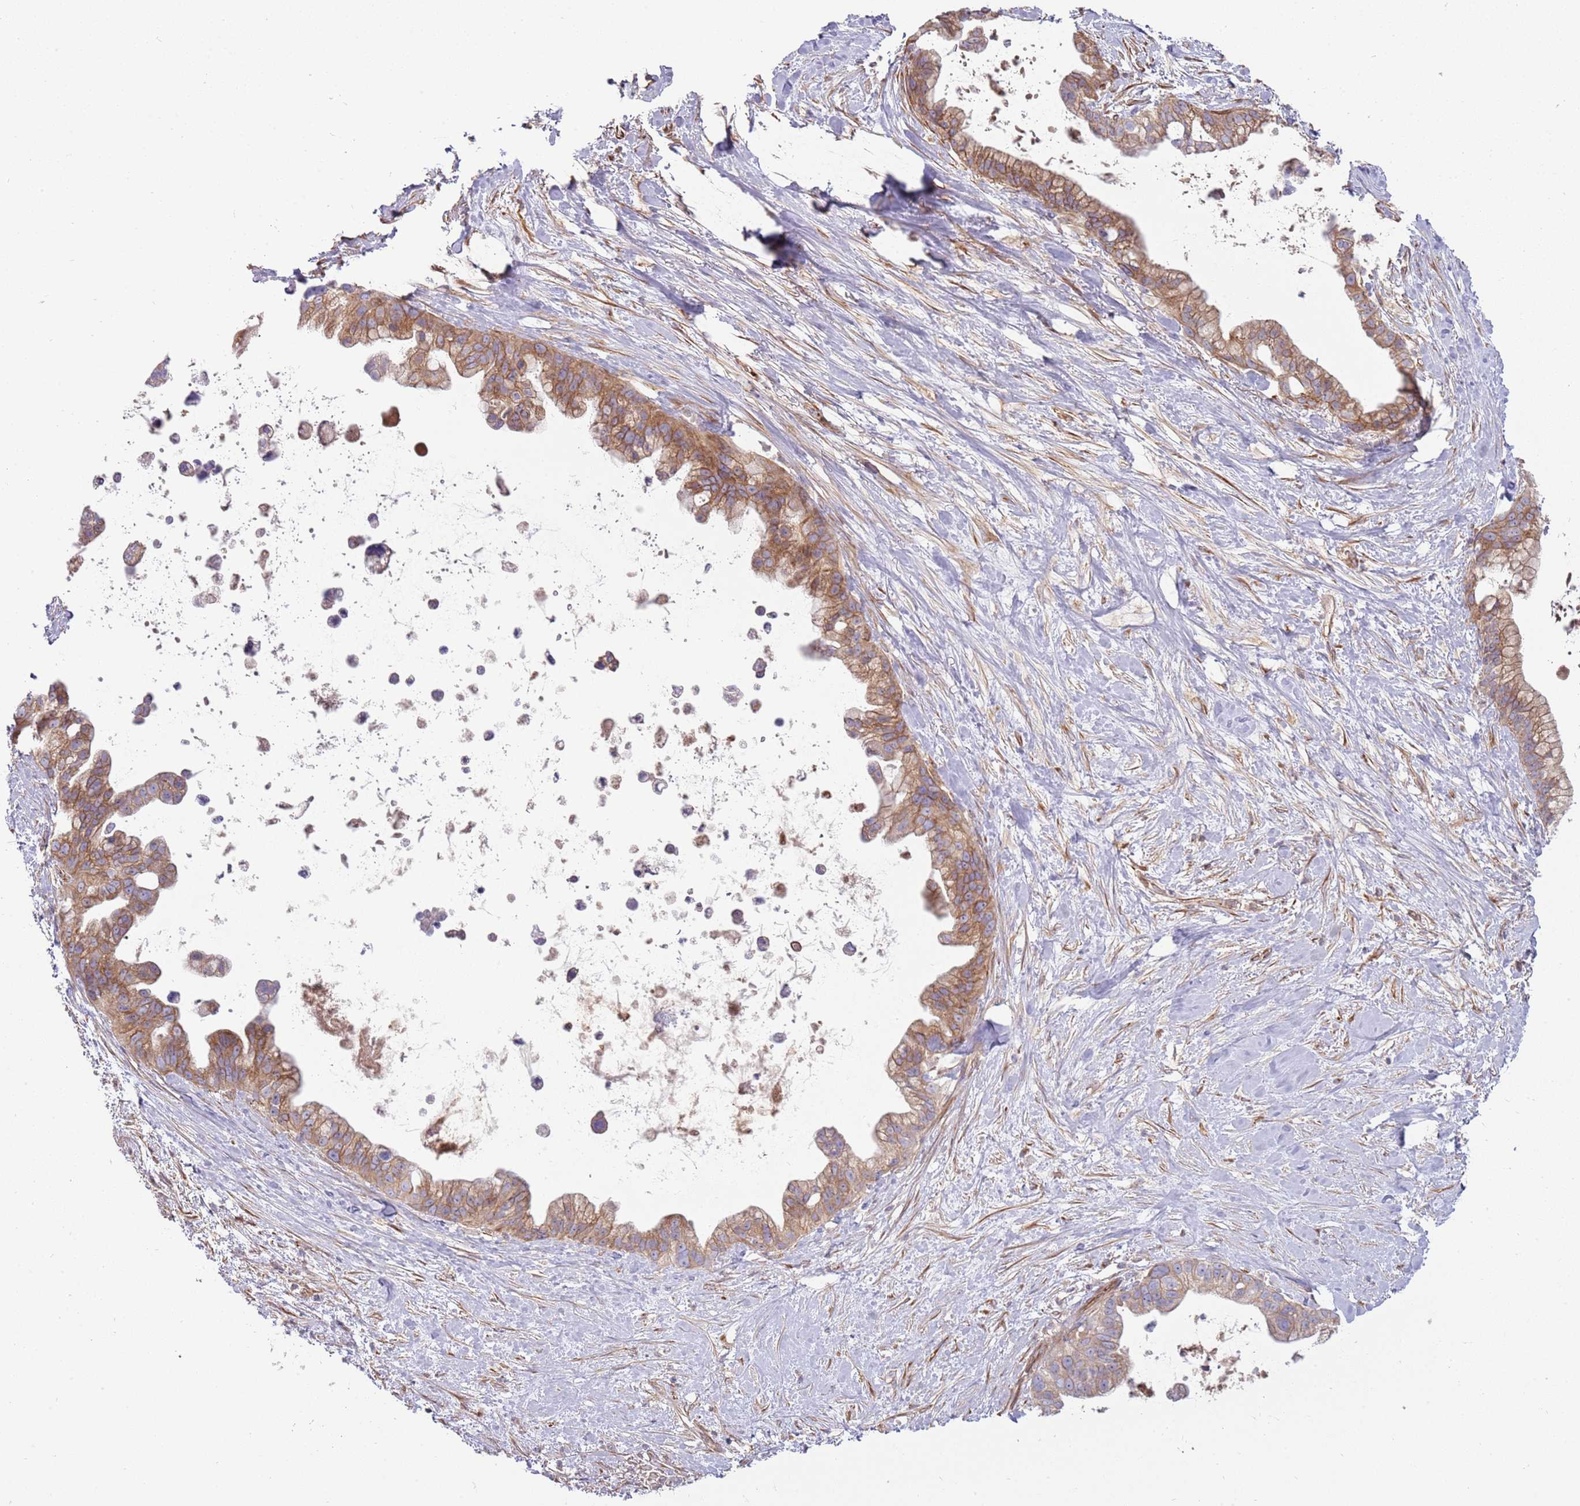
{"staining": {"intensity": "moderate", "quantity": ">75%", "location": "cytoplasmic/membranous"}, "tissue": "pancreatic cancer", "cell_type": "Tumor cells", "image_type": "cancer", "snomed": [{"axis": "morphology", "description": "Adenocarcinoma, NOS"}, {"axis": "topography", "description": "Pancreas"}], "caption": "Protein staining of adenocarcinoma (pancreatic) tissue demonstrates moderate cytoplasmic/membranous positivity in approximately >75% of tumor cells.", "gene": "EMC1", "patient": {"sex": "female", "age": 83}}